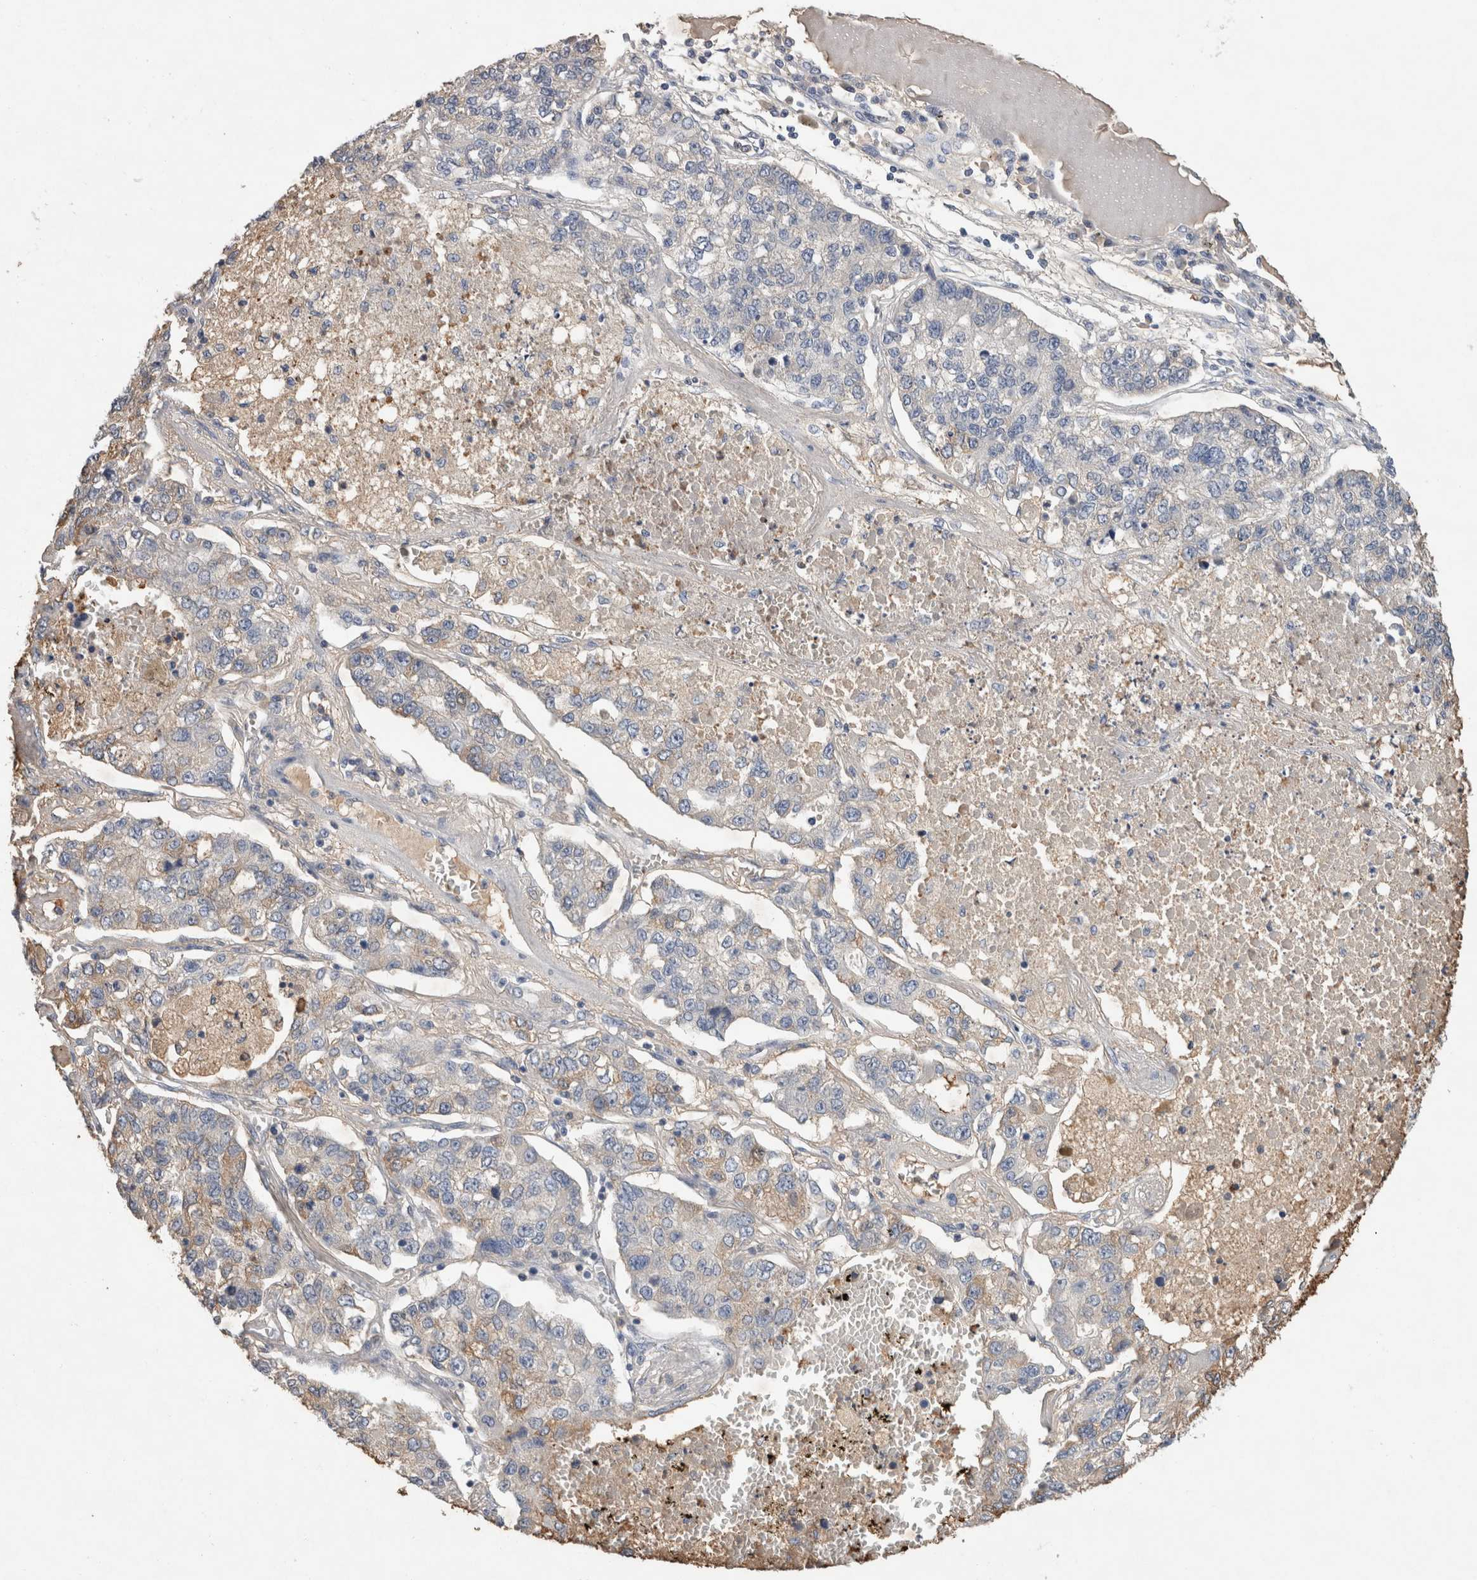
{"staining": {"intensity": "negative", "quantity": "none", "location": "none"}, "tissue": "lung cancer", "cell_type": "Tumor cells", "image_type": "cancer", "snomed": [{"axis": "morphology", "description": "Adenocarcinoma, NOS"}, {"axis": "topography", "description": "Lung"}], "caption": "Lung adenocarcinoma was stained to show a protein in brown. There is no significant staining in tumor cells.", "gene": "FABP7", "patient": {"sex": "male", "age": 49}}